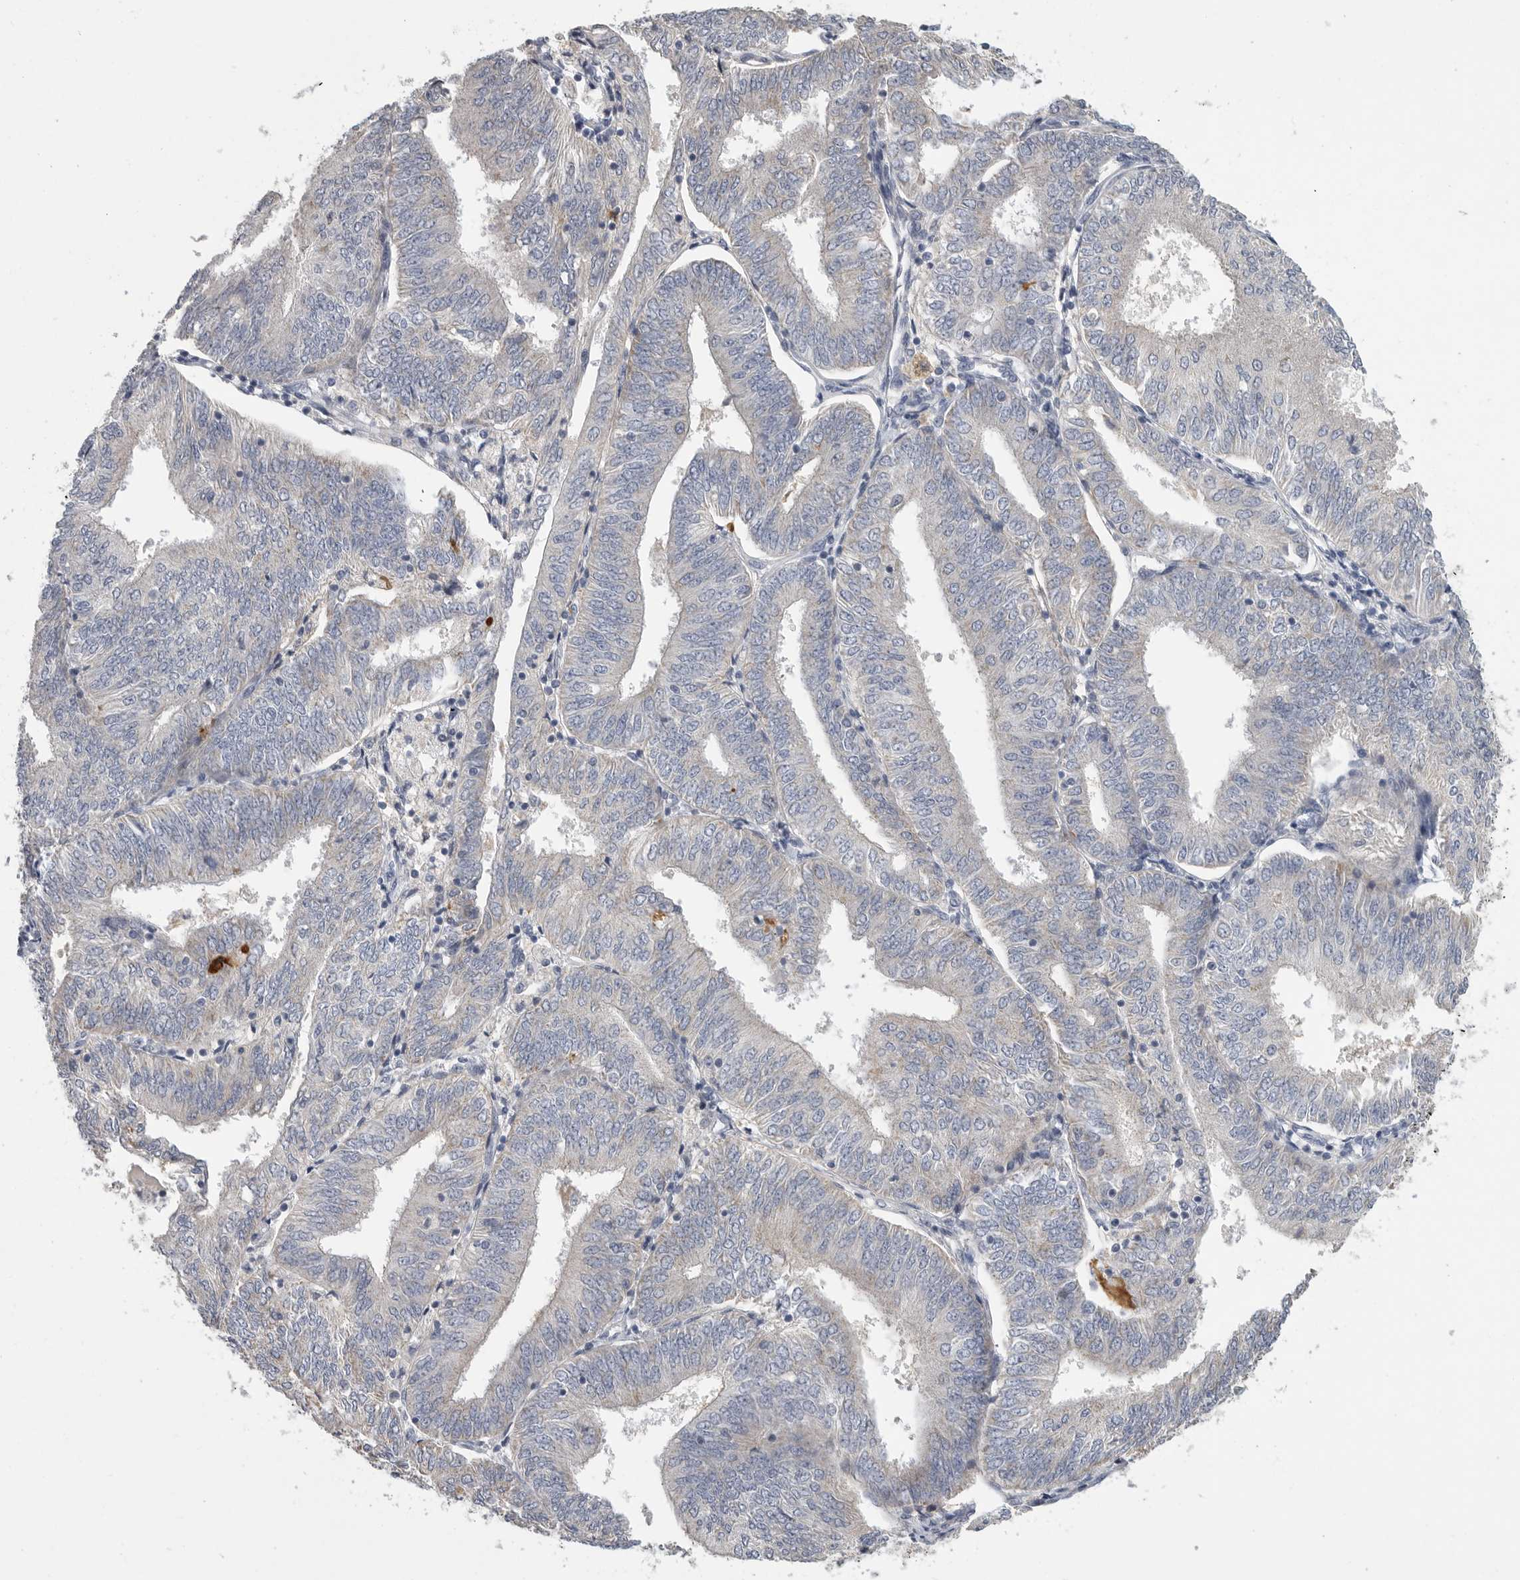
{"staining": {"intensity": "negative", "quantity": "none", "location": "none"}, "tissue": "endometrial cancer", "cell_type": "Tumor cells", "image_type": "cancer", "snomed": [{"axis": "morphology", "description": "Adenocarcinoma, NOS"}, {"axis": "topography", "description": "Endometrium"}], "caption": "This is an immunohistochemistry (IHC) photomicrograph of endometrial cancer. There is no expression in tumor cells.", "gene": "SDC3", "patient": {"sex": "female", "age": 58}}